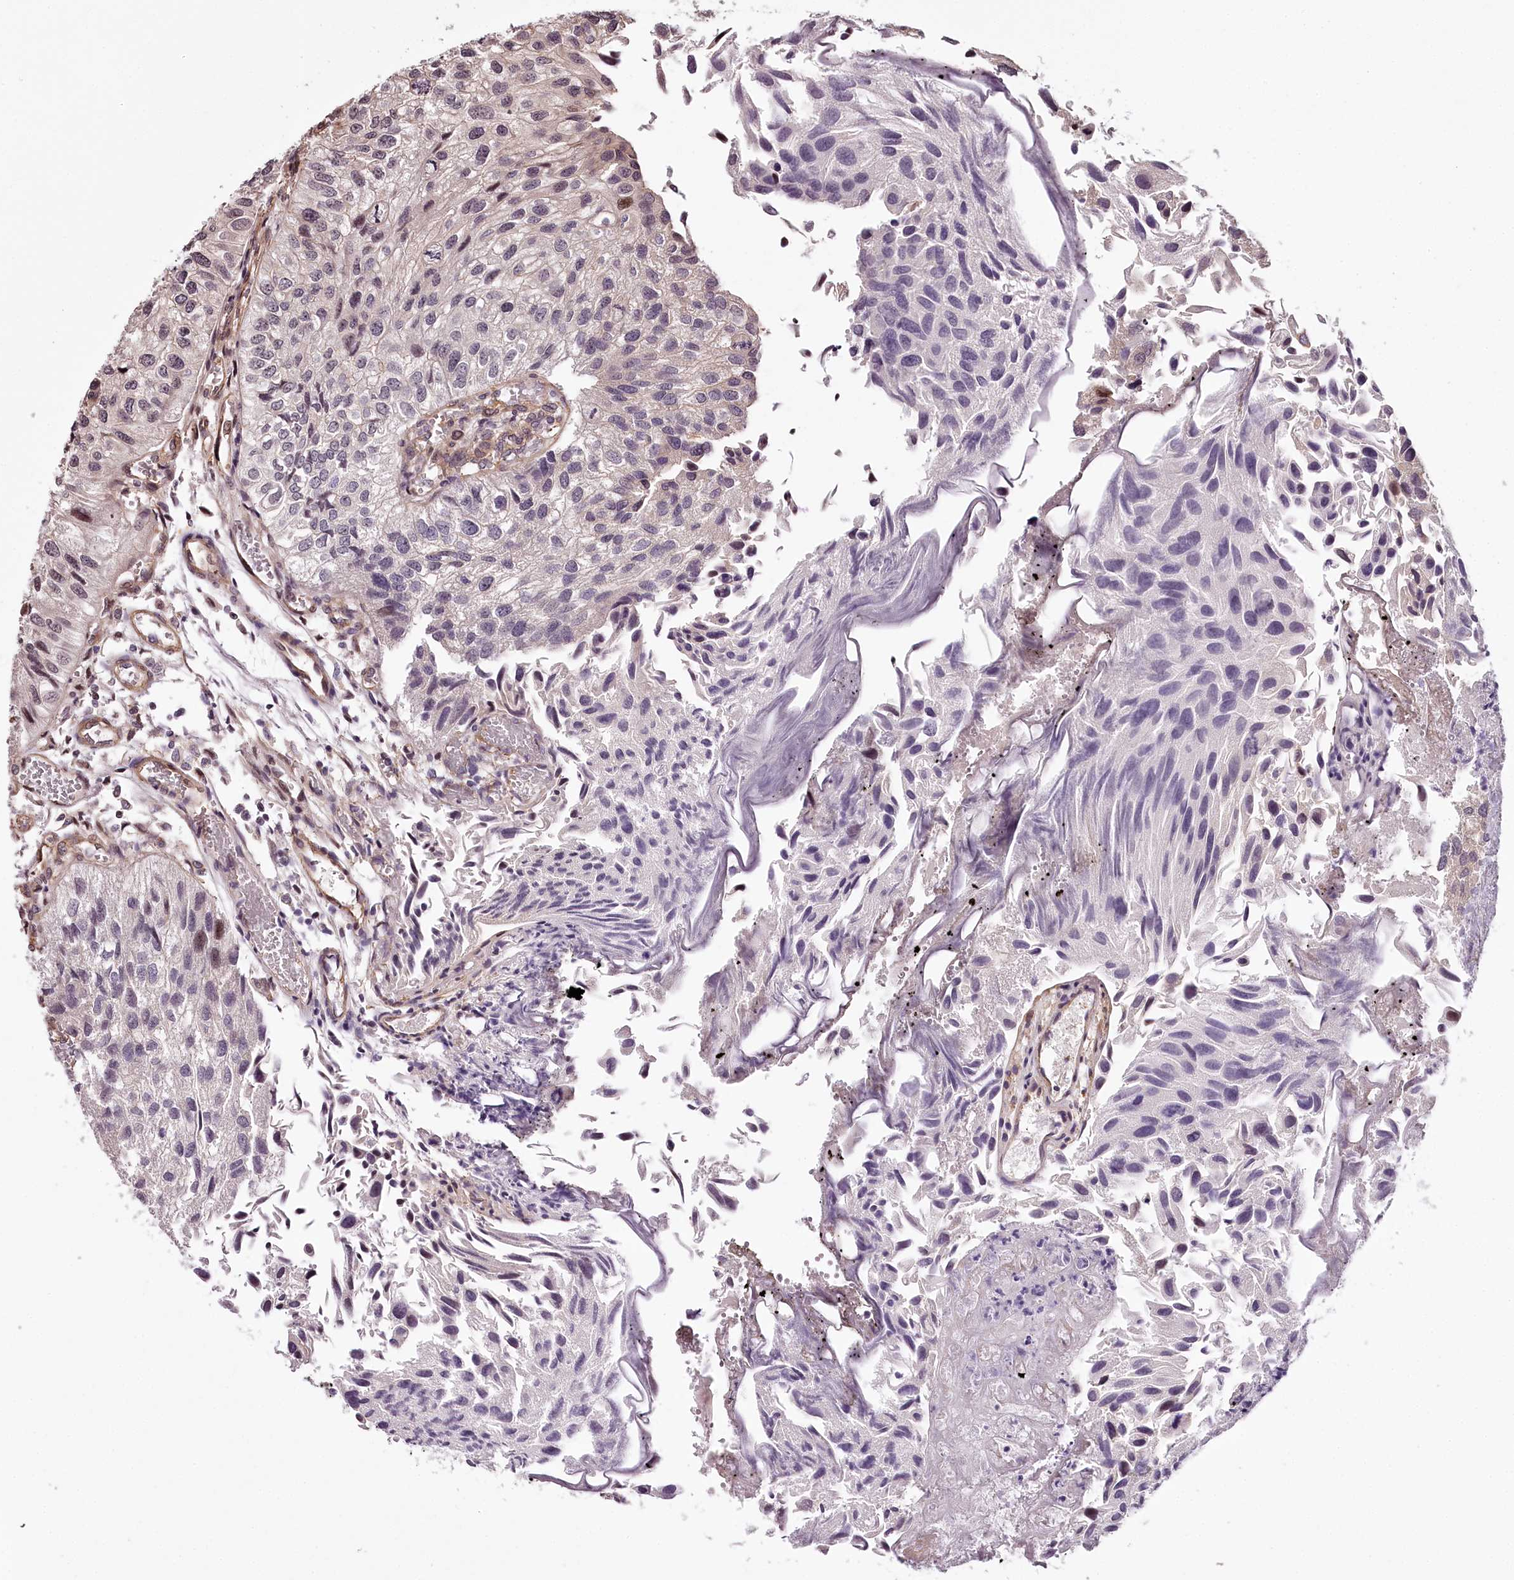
{"staining": {"intensity": "weak", "quantity": "<25%", "location": "nuclear"}, "tissue": "urothelial cancer", "cell_type": "Tumor cells", "image_type": "cancer", "snomed": [{"axis": "morphology", "description": "Urothelial carcinoma, Low grade"}, {"axis": "topography", "description": "Urinary bladder"}], "caption": "There is no significant staining in tumor cells of urothelial carcinoma (low-grade). (DAB IHC with hematoxylin counter stain).", "gene": "TTC33", "patient": {"sex": "female", "age": 89}}